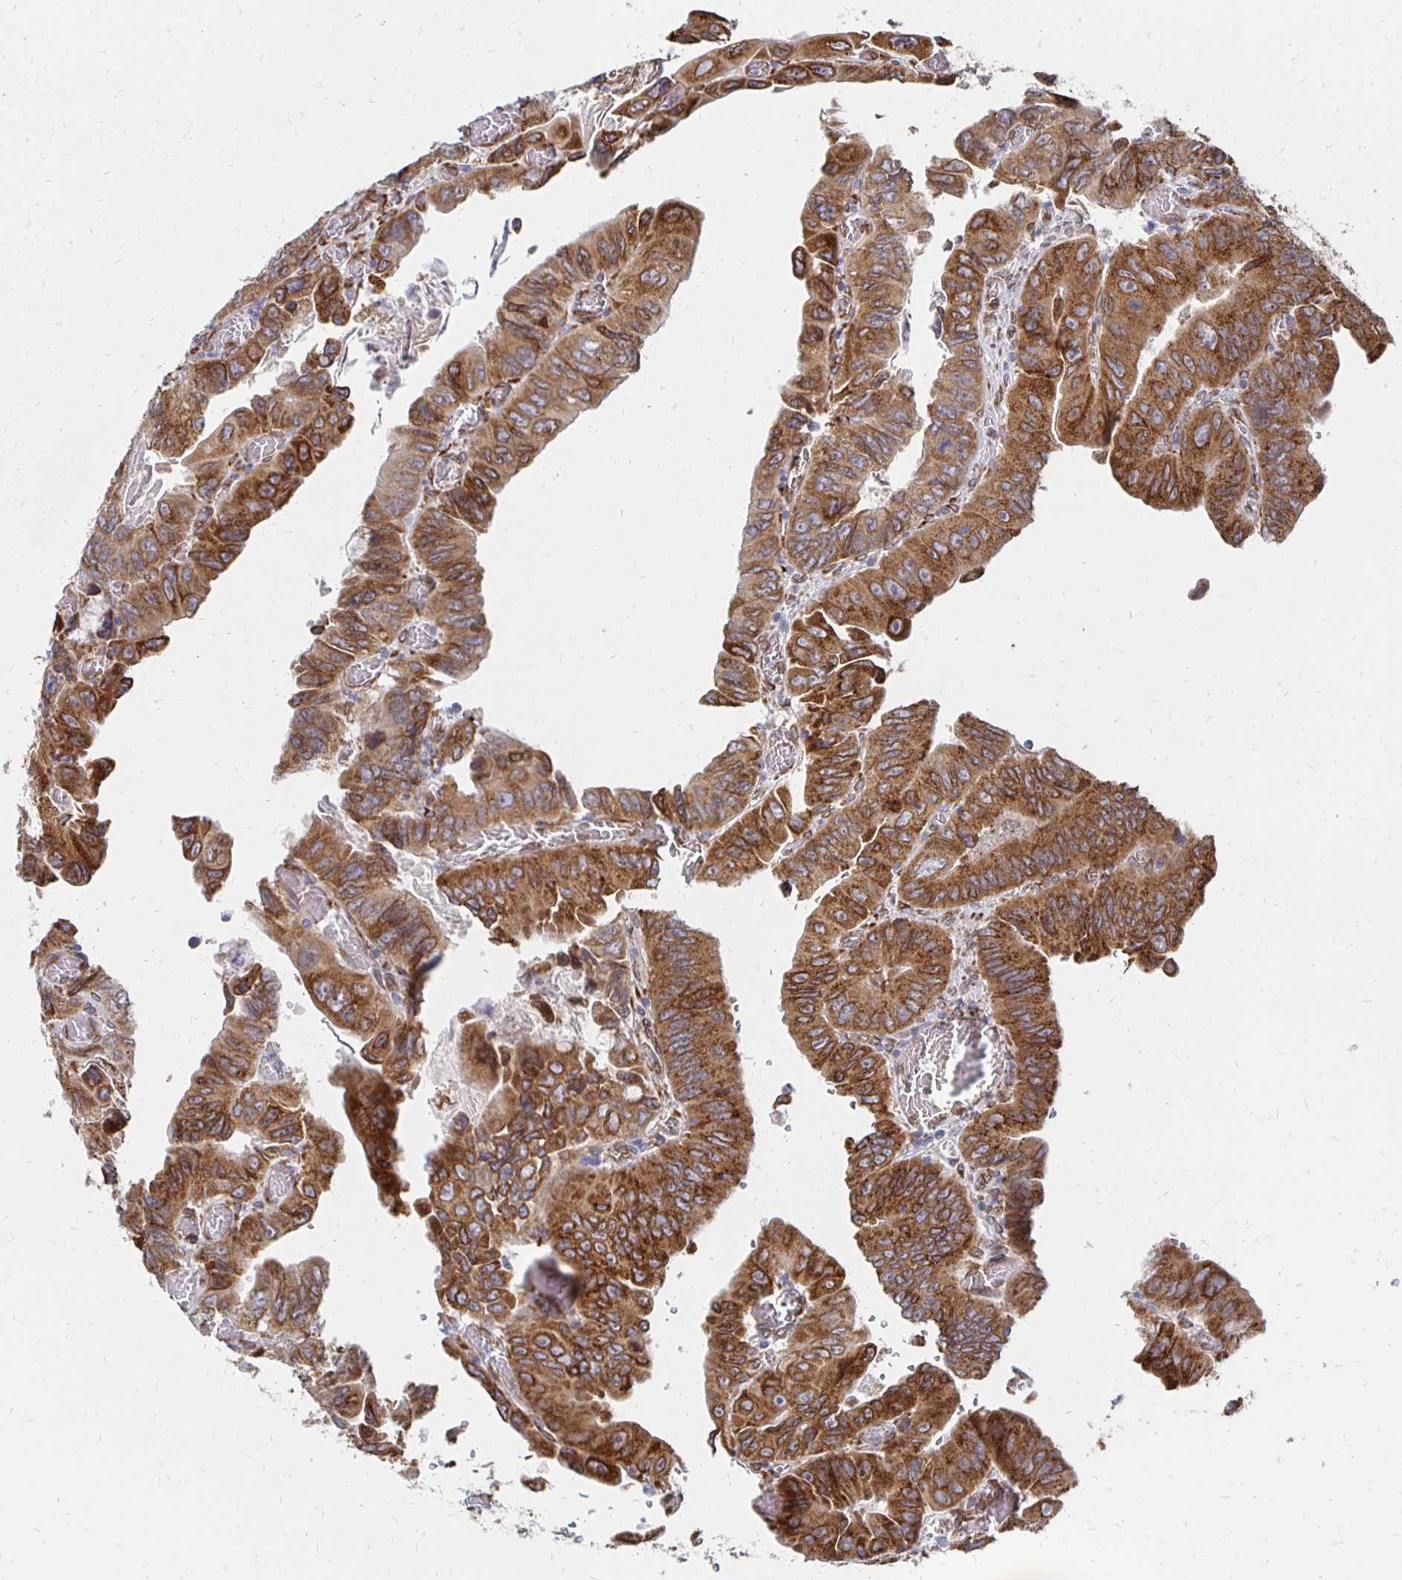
{"staining": {"intensity": "strong", "quantity": ">75%", "location": "cytoplasmic/membranous,nuclear"}, "tissue": "colorectal cancer", "cell_type": "Tumor cells", "image_type": "cancer", "snomed": [{"axis": "morphology", "description": "Adenocarcinoma, NOS"}, {"axis": "topography", "description": "Colon"}], "caption": "IHC photomicrograph of human colorectal adenocarcinoma stained for a protein (brown), which displays high levels of strong cytoplasmic/membranous and nuclear expression in approximately >75% of tumor cells.", "gene": "PELI3", "patient": {"sex": "female", "age": 84}}